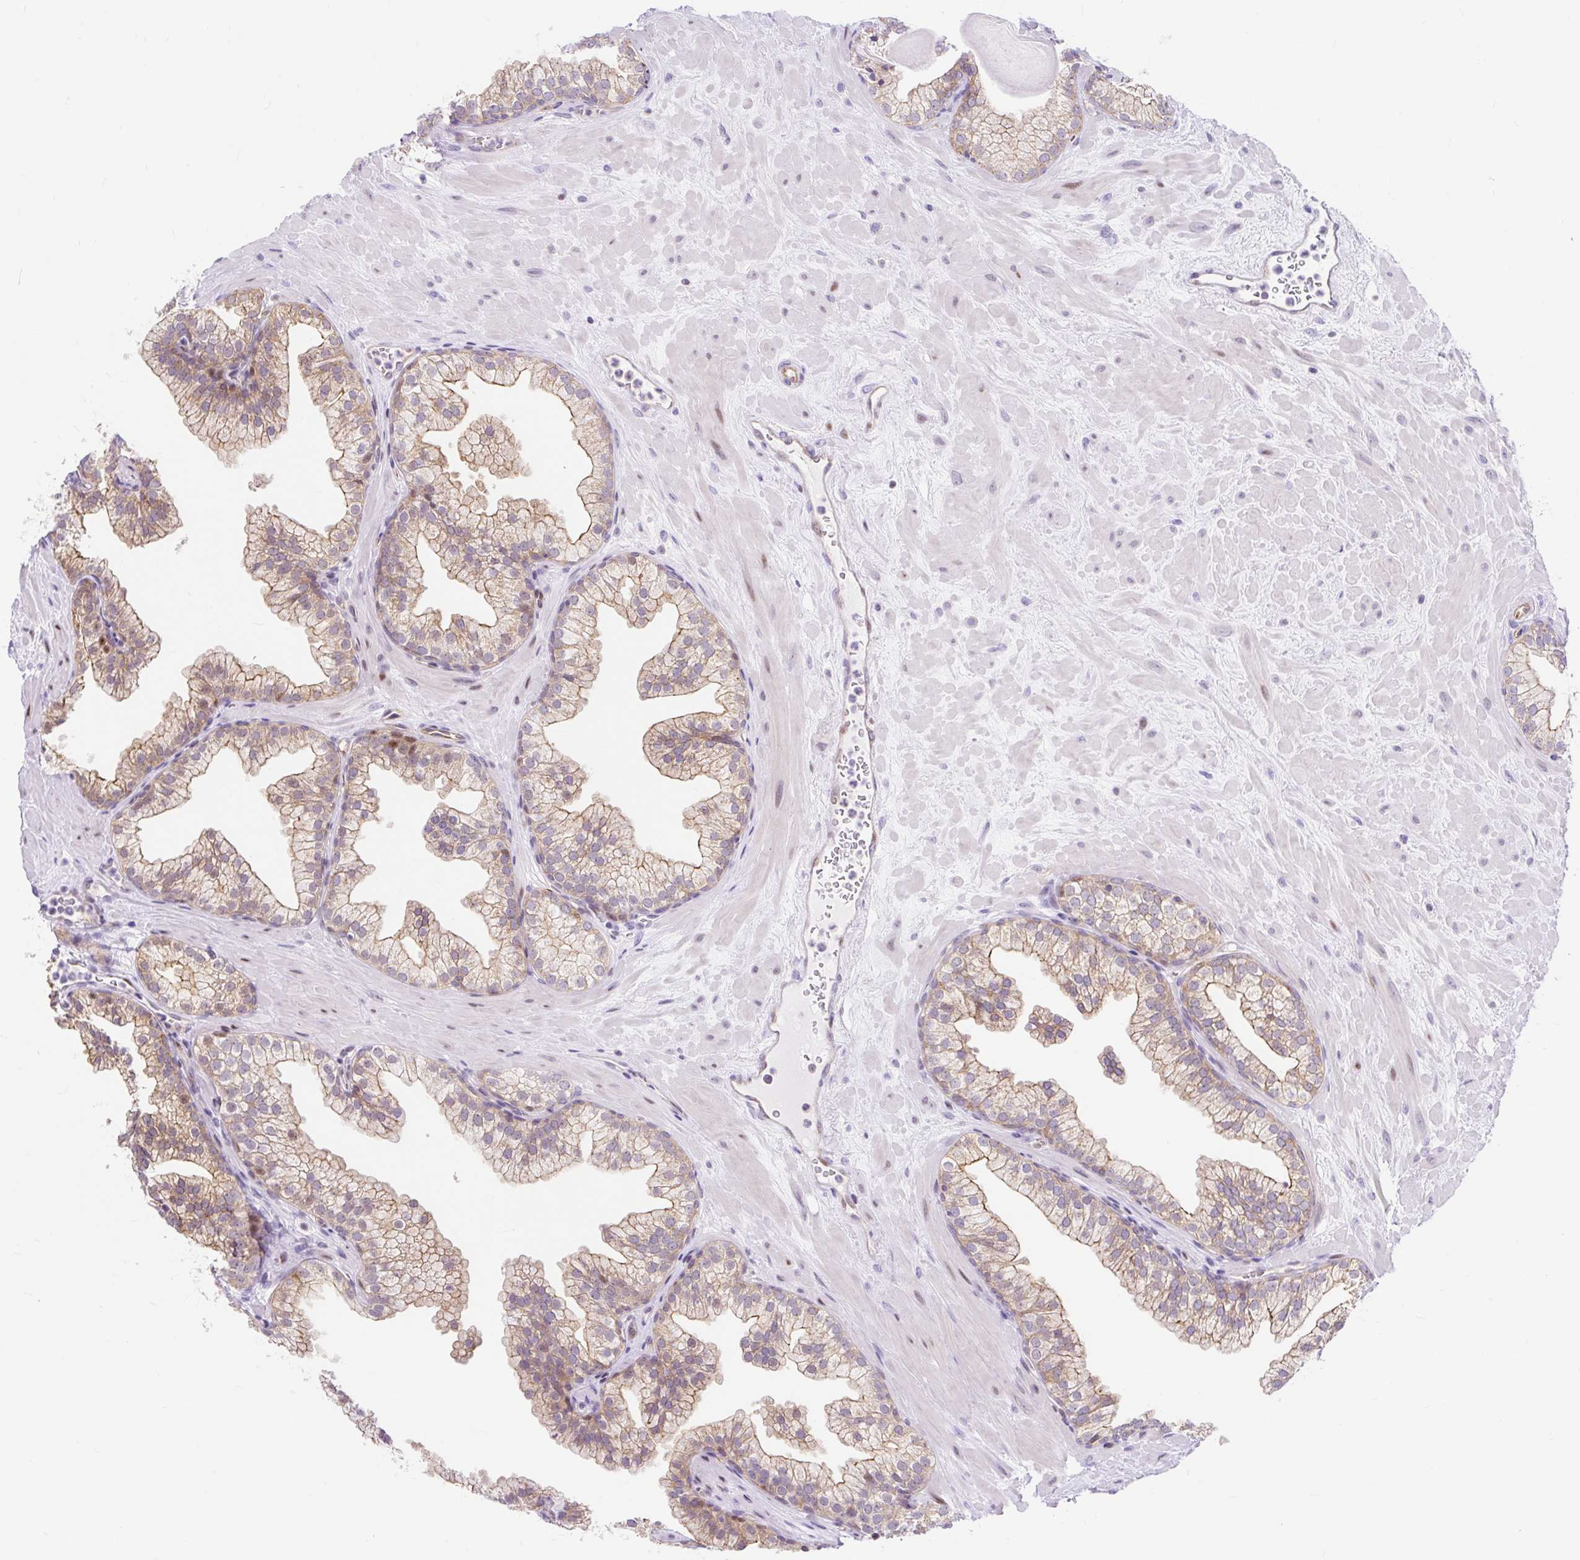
{"staining": {"intensity": "moderate", "quantity": "25%-75%", "location": "cytoplasmic/membranous"}, "tissue": "prostate", "cell_type": "Glandular cells", "image_type": "normal", "snomed": [{"axis": "morphology", "description": "Normal tissue, NOS"}, {"axis": "topography", "description": "Prostate"}, {"axis": "topography", "description": "Peripheral nerve tissue"}], "caption": "Prostate stained with IHC exhibits moderate cytoplasmic/membranous expression in approximately 25%-75% of glandular cells. (DAB IHC, brown staining for protein, blue staining for nuclei).", "gene": "HIP1R", "patient": {"sex": "male", "age": 61}}